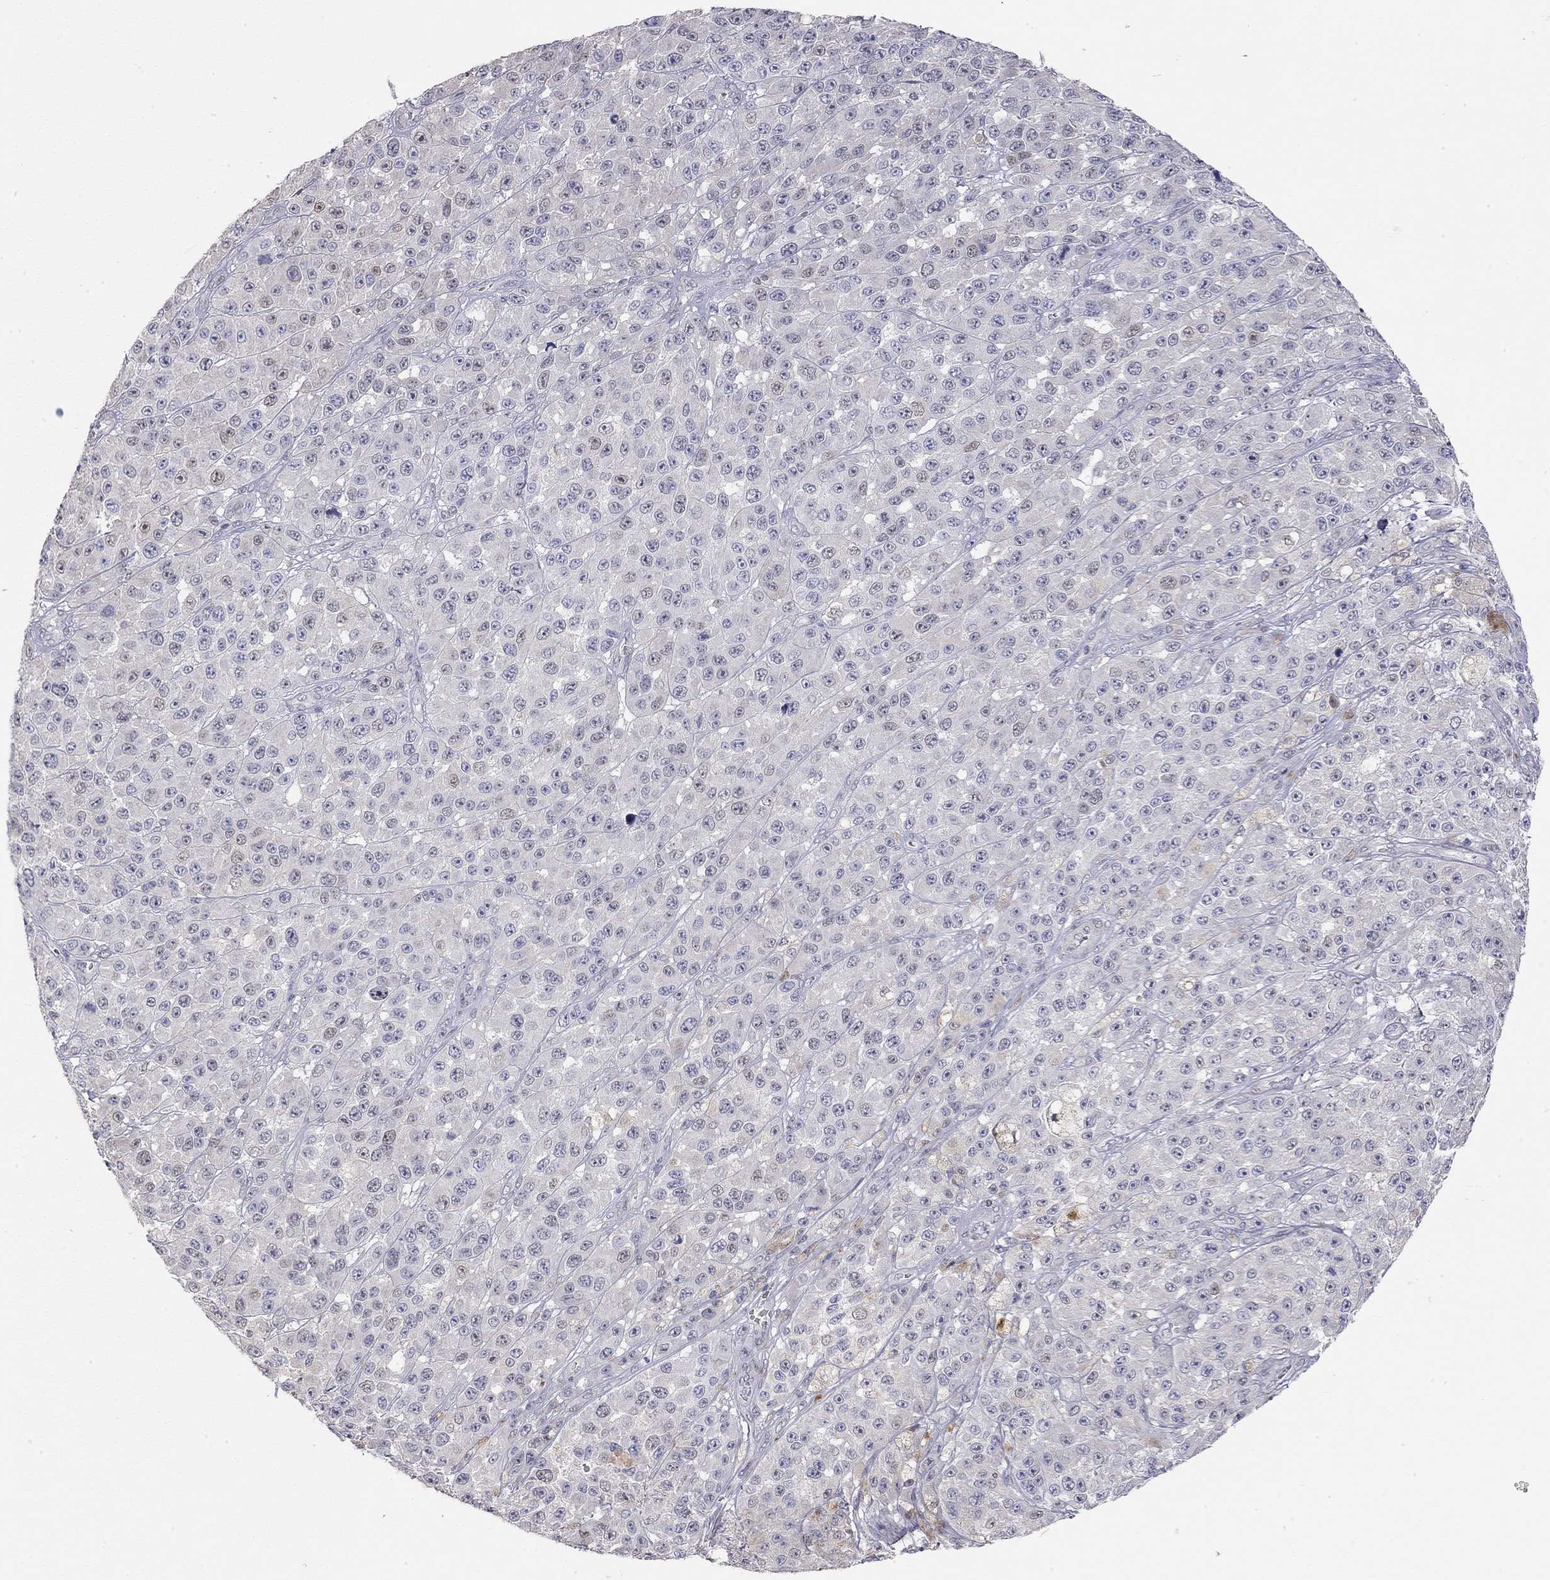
{"staining": {"intensity": "negative", "quantity": "none", "location": "none"}, "tissue": "melanoma", "cell_type": "Tumor cells", "image_type": "cancer", "snomed": [{"axis": "morphology", "description": "Malignant melanoma, NOS"}, {"axis": "topography", "description": "Skin"}], "caption": "The image reveals no significant positivity in tumor cells of melanoma.", "gene": "PAPSS2", "patient": {"sex": "female", "age": 58}}